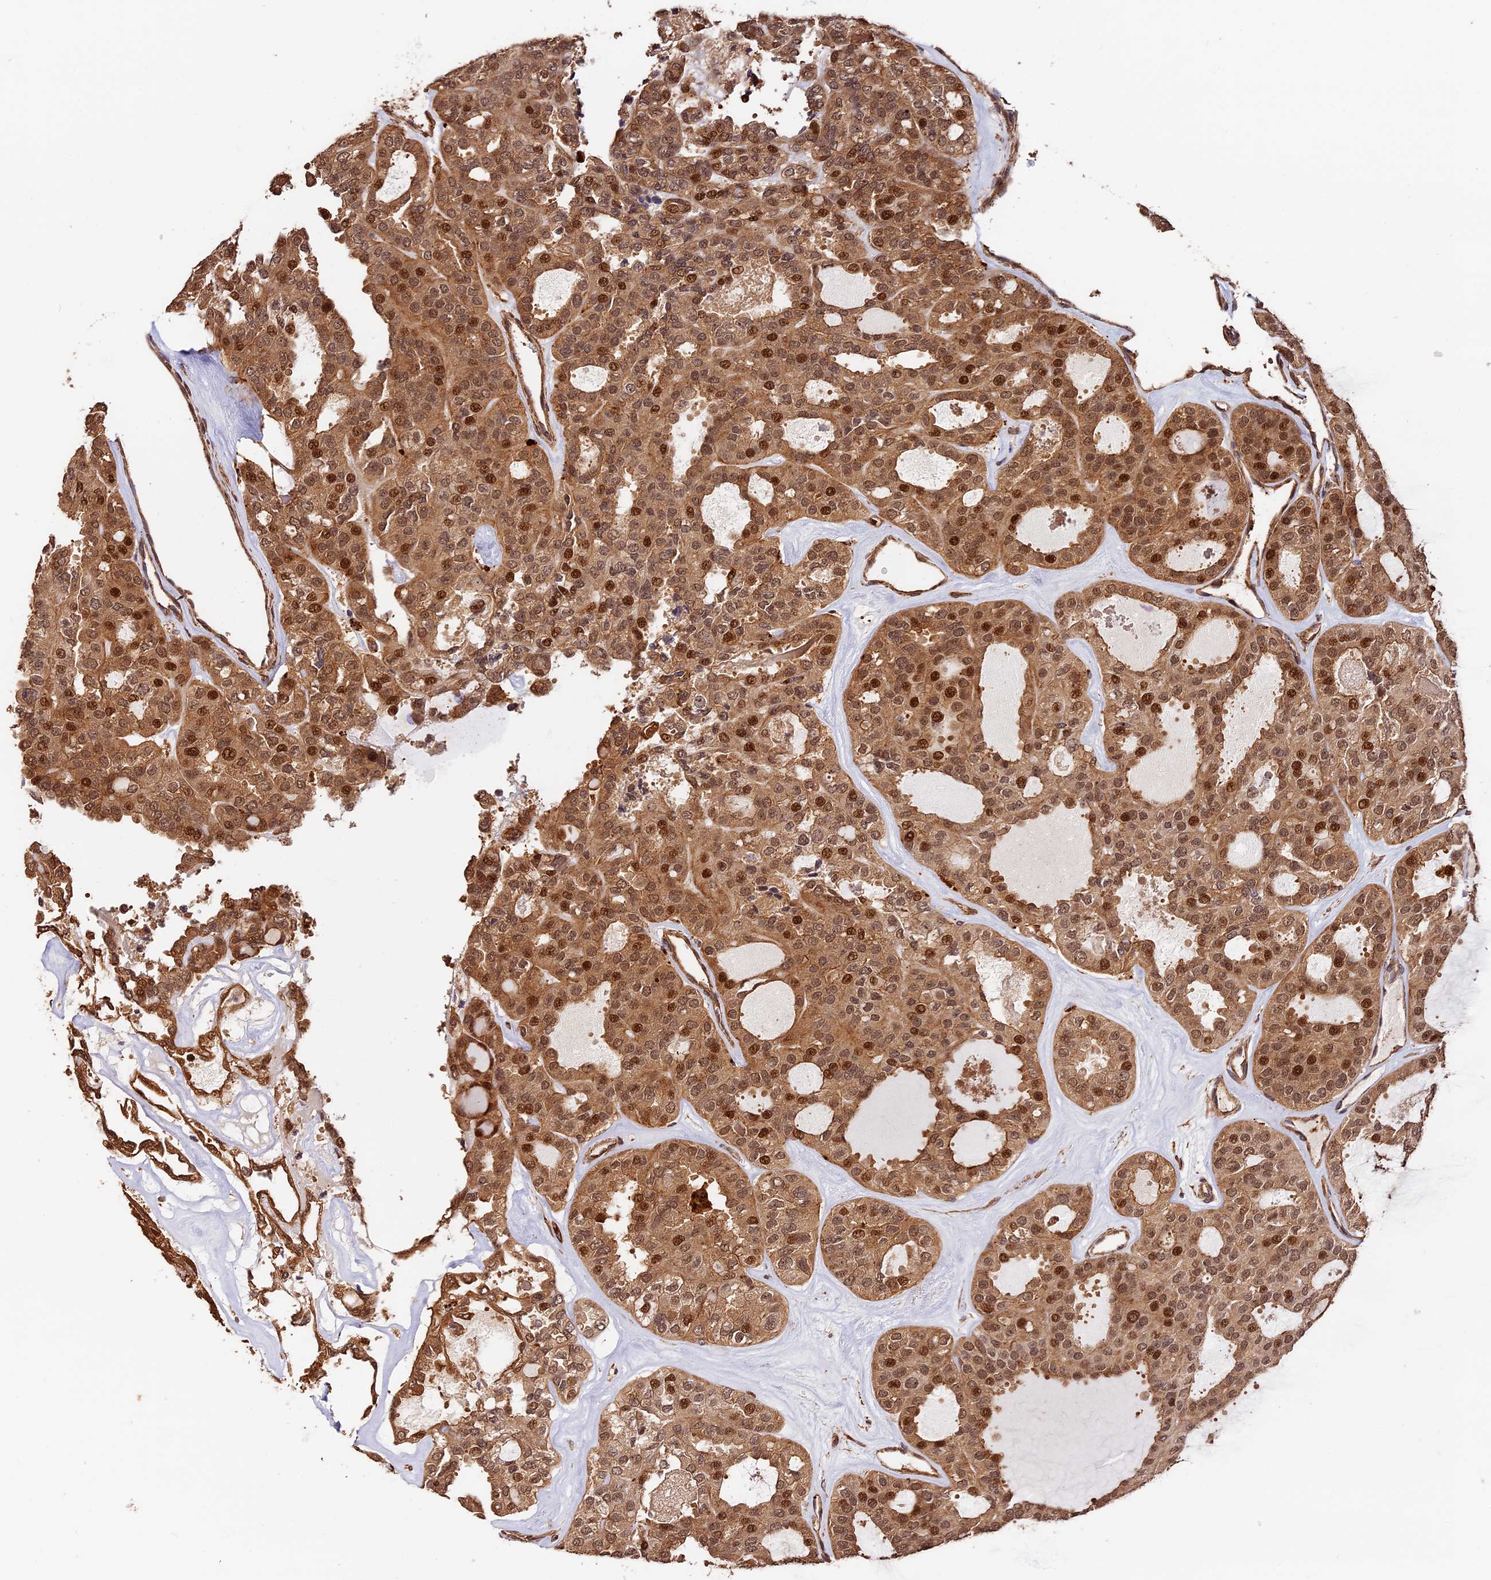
{"staining": {"intensity": "moderate", "quantity": ">75%", "location": "cytoplasmic/membranous,nuclear"}, "tissue": "thyroid cancer", "cell_type": "Tumor cells", "image_type": "cancer", "snomed": [{"axis": "morphology", "description": "Follicular adenoma carcinoma, NOS"}, {"axis": "topography", "description": "Thyroid gland"}], "caption": "Protein analysis of thyroid cancer tissue reveals moderate cytoplasmic/membranous and nuclear staining in about >75% of tumor cells. Using DAB (3,3'-diaminobenzidine) (brown) and hematoxylin (blue) stains, captured at high magnification using brightfield microscopy.", "gene": "MMP15", "patient": {"sex": "male", "age": 75}}